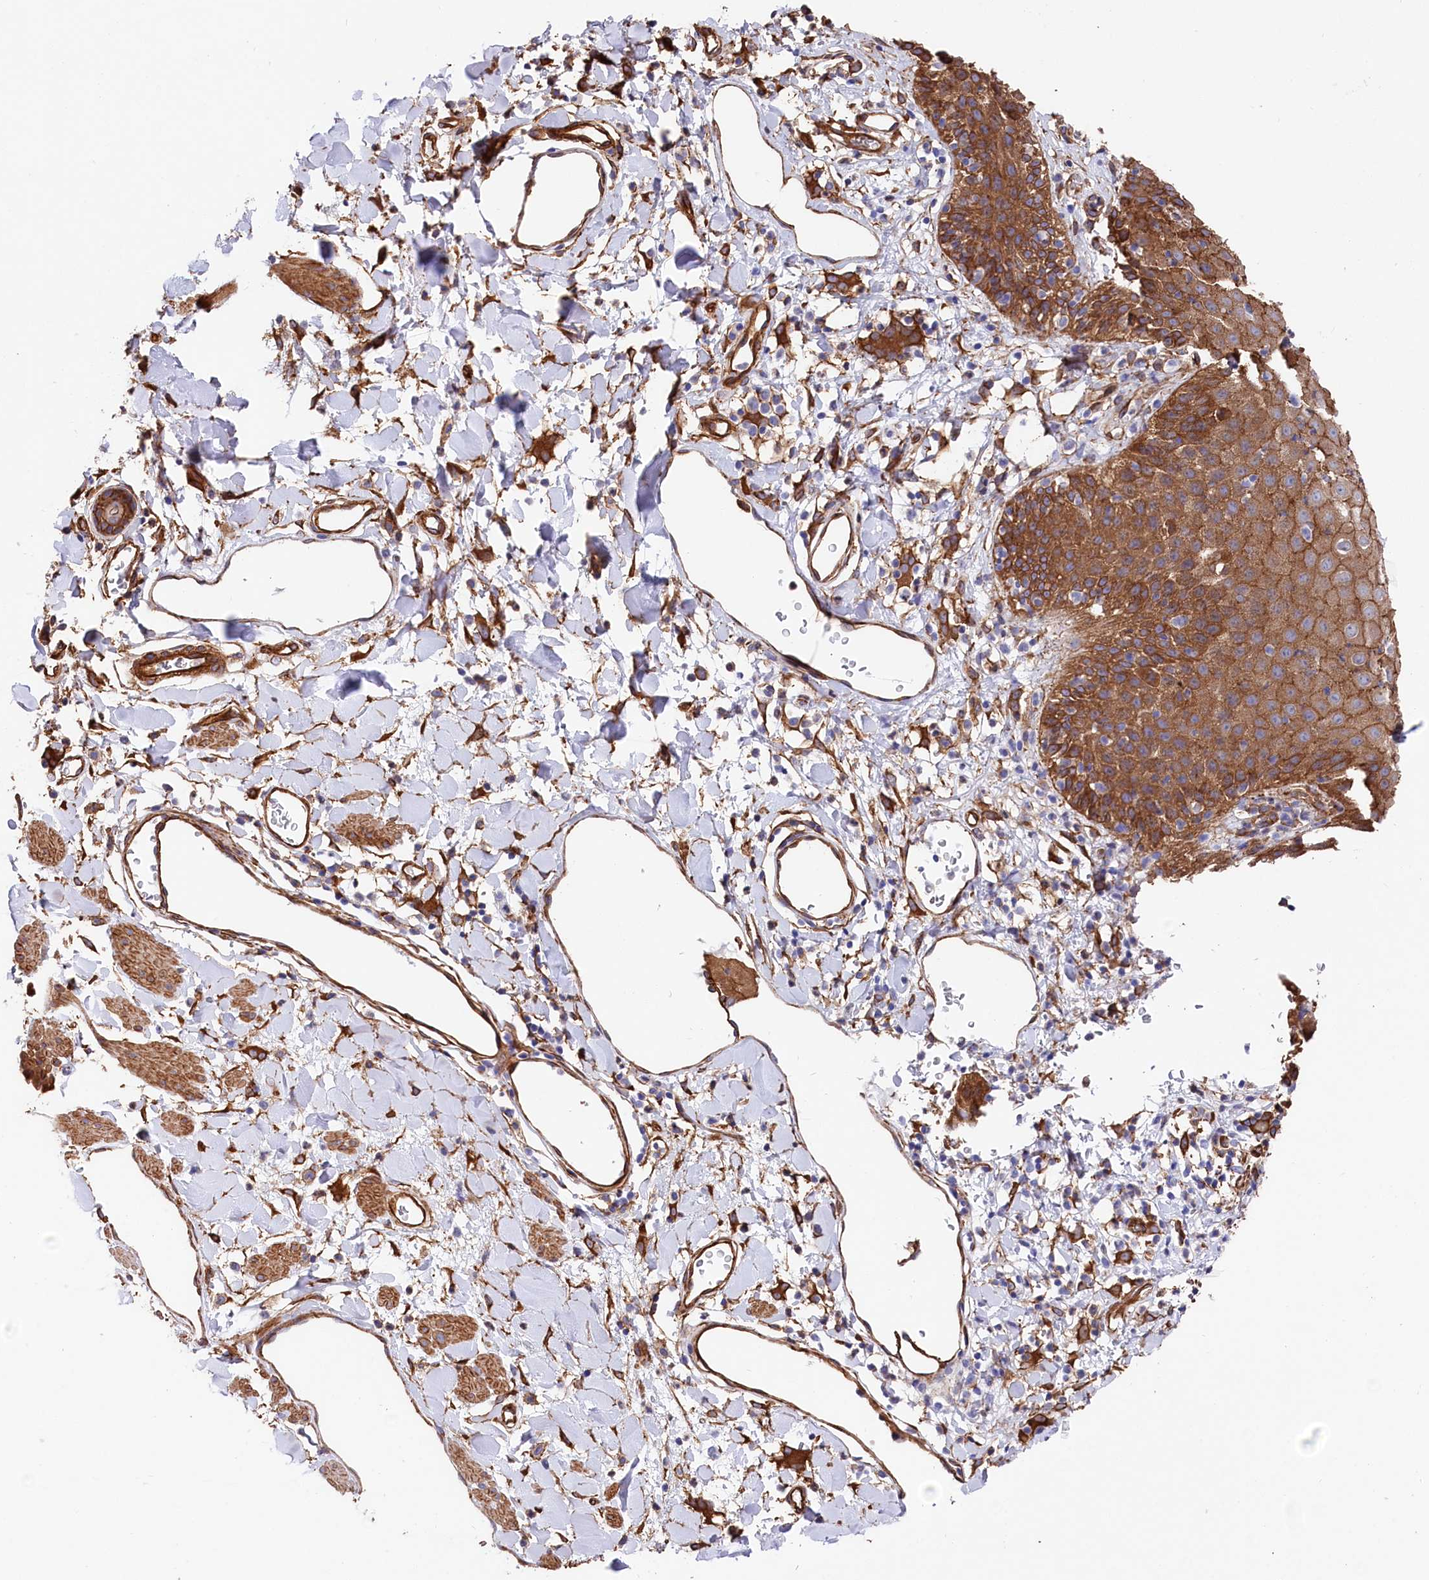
{"staining": {"intensity": "strong", "quantity": ">75%", "location": "cytoplasmic/membranous"}, "tissue": "skin", "cell_type": "Epidermal cells", "image_type": "normal", "snomed": [{"axis": "morphology", "description": "Normal tissue, NOS"}, {"axis": "topography", "description": "Vulva"}], "caption": "This image exhibits immunohistochemistry (IHC) staining of unremarkable skin, with high strong cytoplasmic/membranous positivity in about >75% of epidermal cells.", "gene": "TNKS1BP1", "patient": {"sex": "female", "age": 68}}